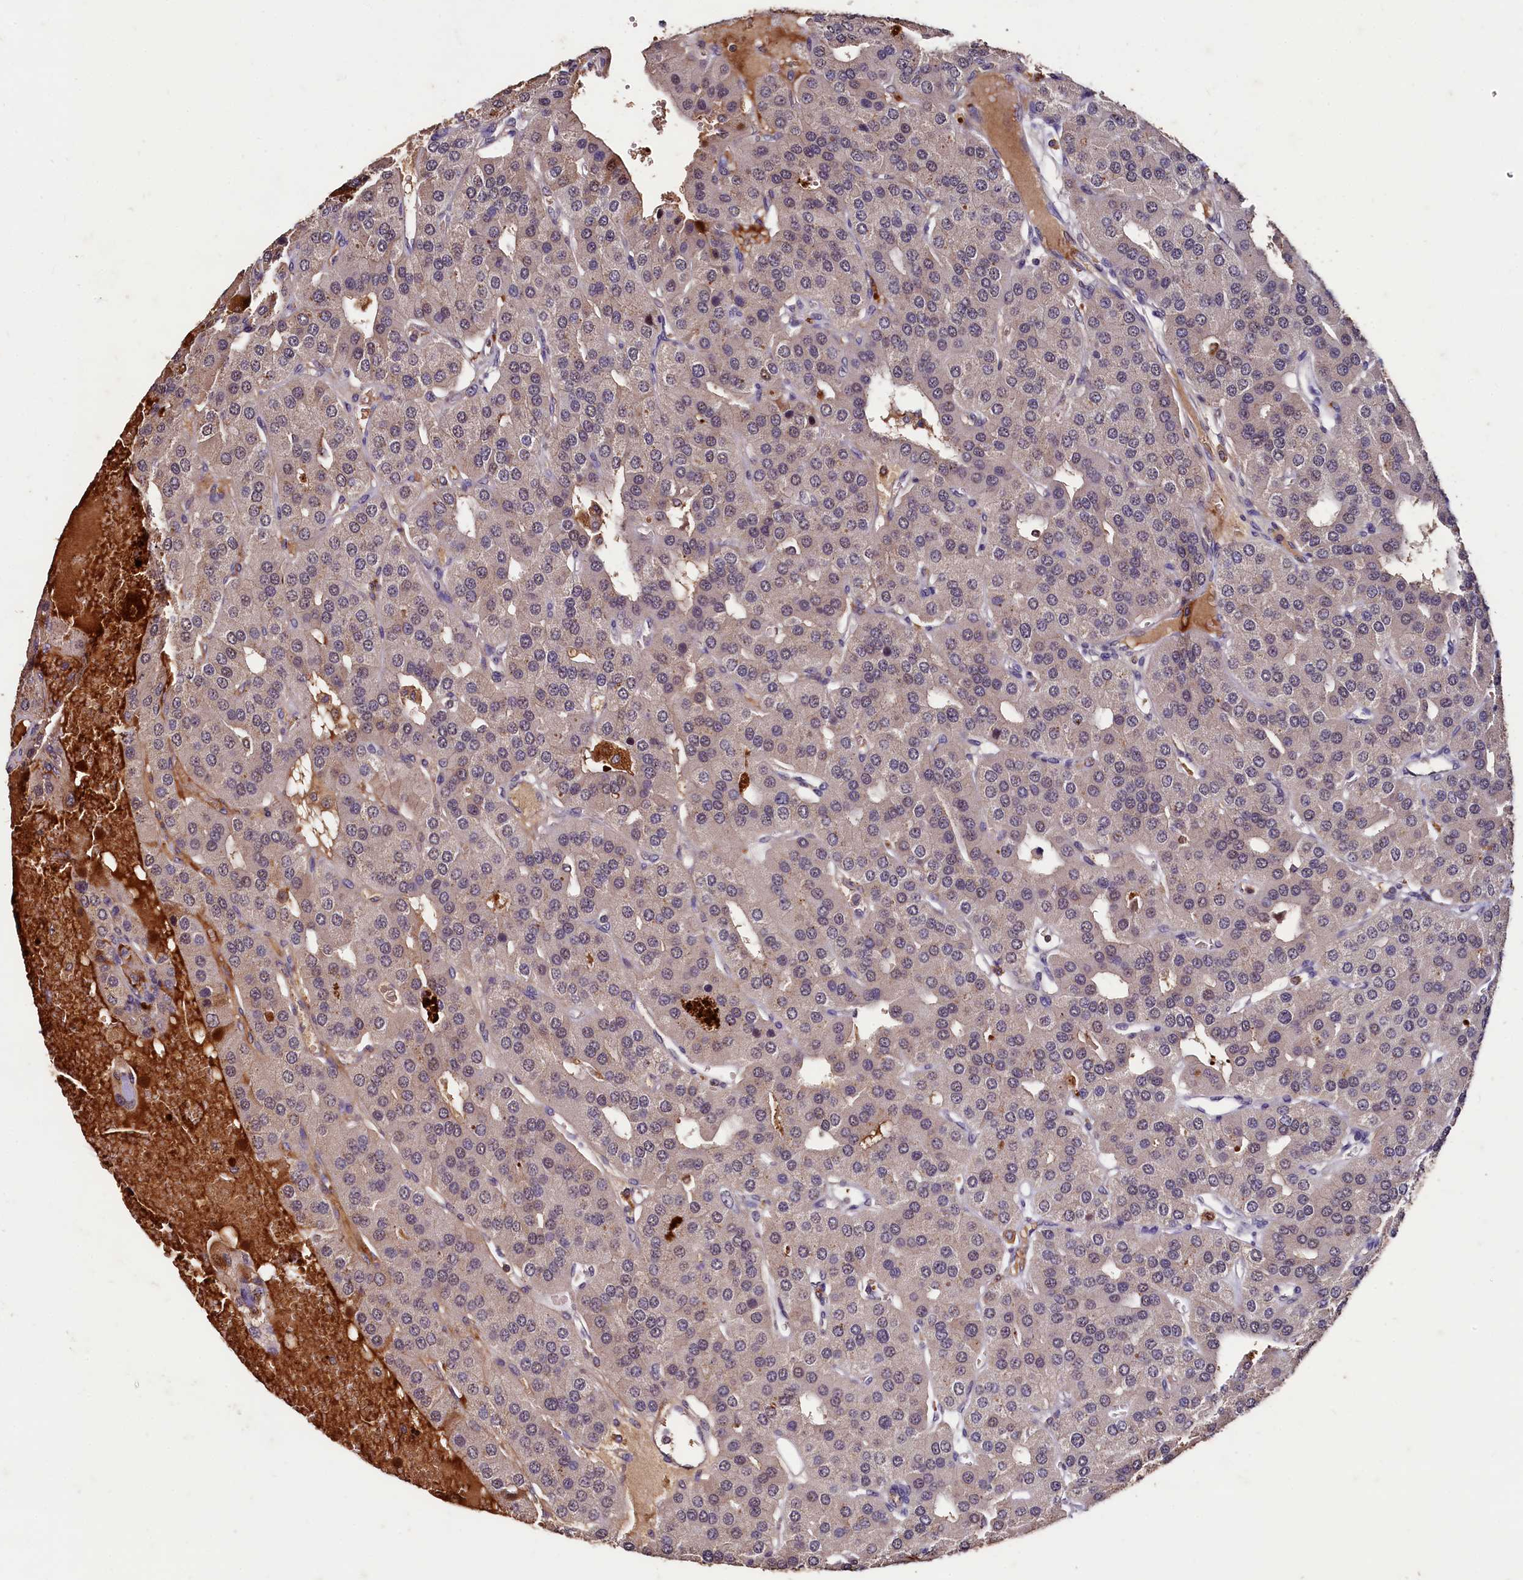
{"staining": {"intensity": "weak", "quantity": "<25%", "location": "cytoplasmic/membranous"}, "tissue": "parathyroid gland", "cell_type": "Glandular cells", "image_type": "normal", "snomed": [{"axis": "morphology", "description": "Normal tissue, NOS"}, {"axis": "morphology", "description": "Adenoma, NOS"}, {"axis": "topography", "description": "Parathyroid gland"}], "caption": "The micrograph exhibits no staining of glandular cells in unremarkable parathyroid gland. (DAB IHC, high magnification).", "gene": "CSTPP1", "patient": {"sex": "female", "age": 86}}